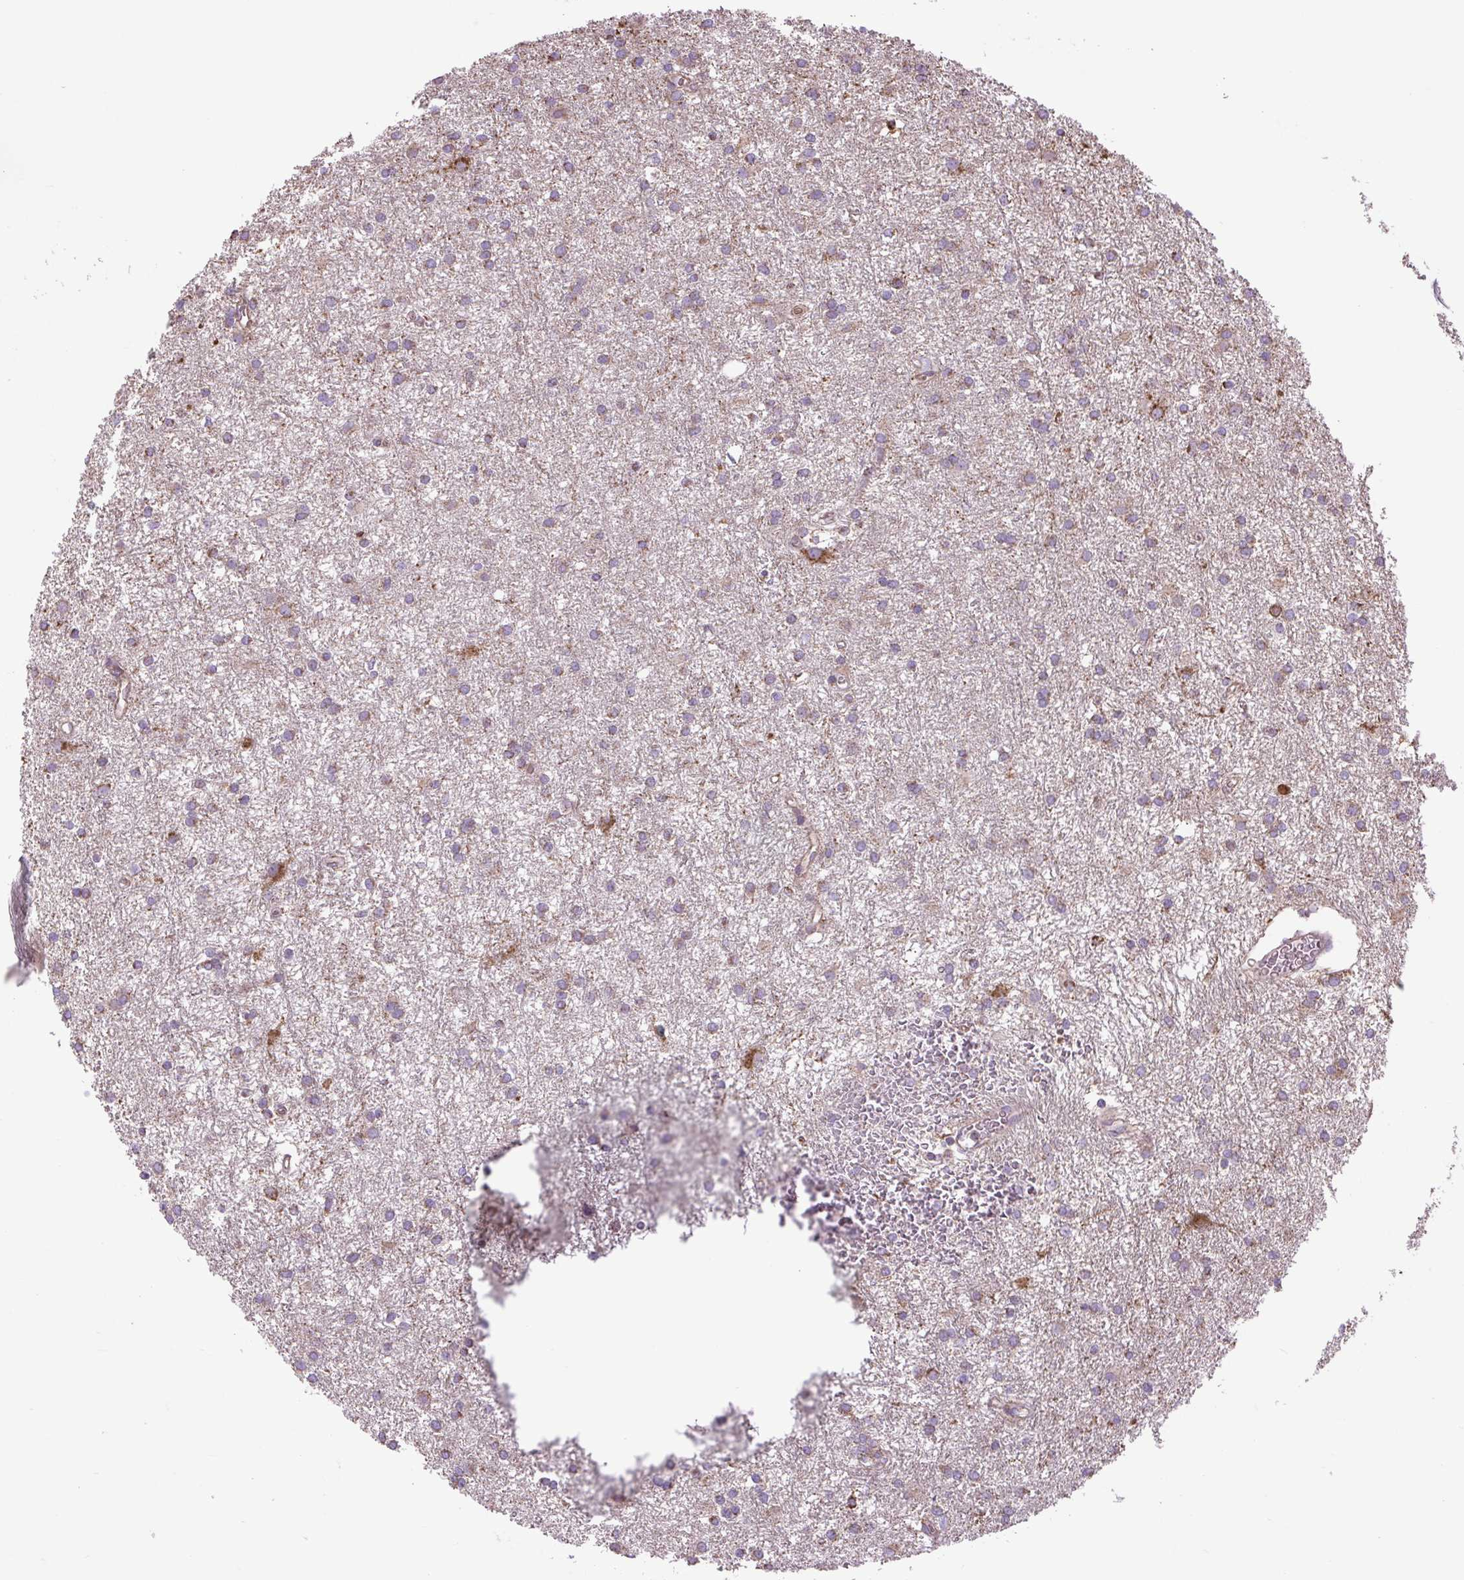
{"staining": {"intensity": "moderate", "quantity": "25%-75%", "location": "cytoplasmic/membranous"}, "tissue": "glioma", "cell_type": "Tumor cells", "image_type": "cancer", "snomed": [{"axis": "morphology", "description": "Glioma, malignant, High grade"}, {"axis": "topography", "description": "Brain"}], "caption": "Brown immunohistochemical staining in glioma reveals moderate cytoplasmic/membranous expression in about 25%-75% of tumor cells. (IHC, brightfield microscopy, high magnification).", "gene": "PLCG1", "patient": {"sex": "female", "age": 50}}